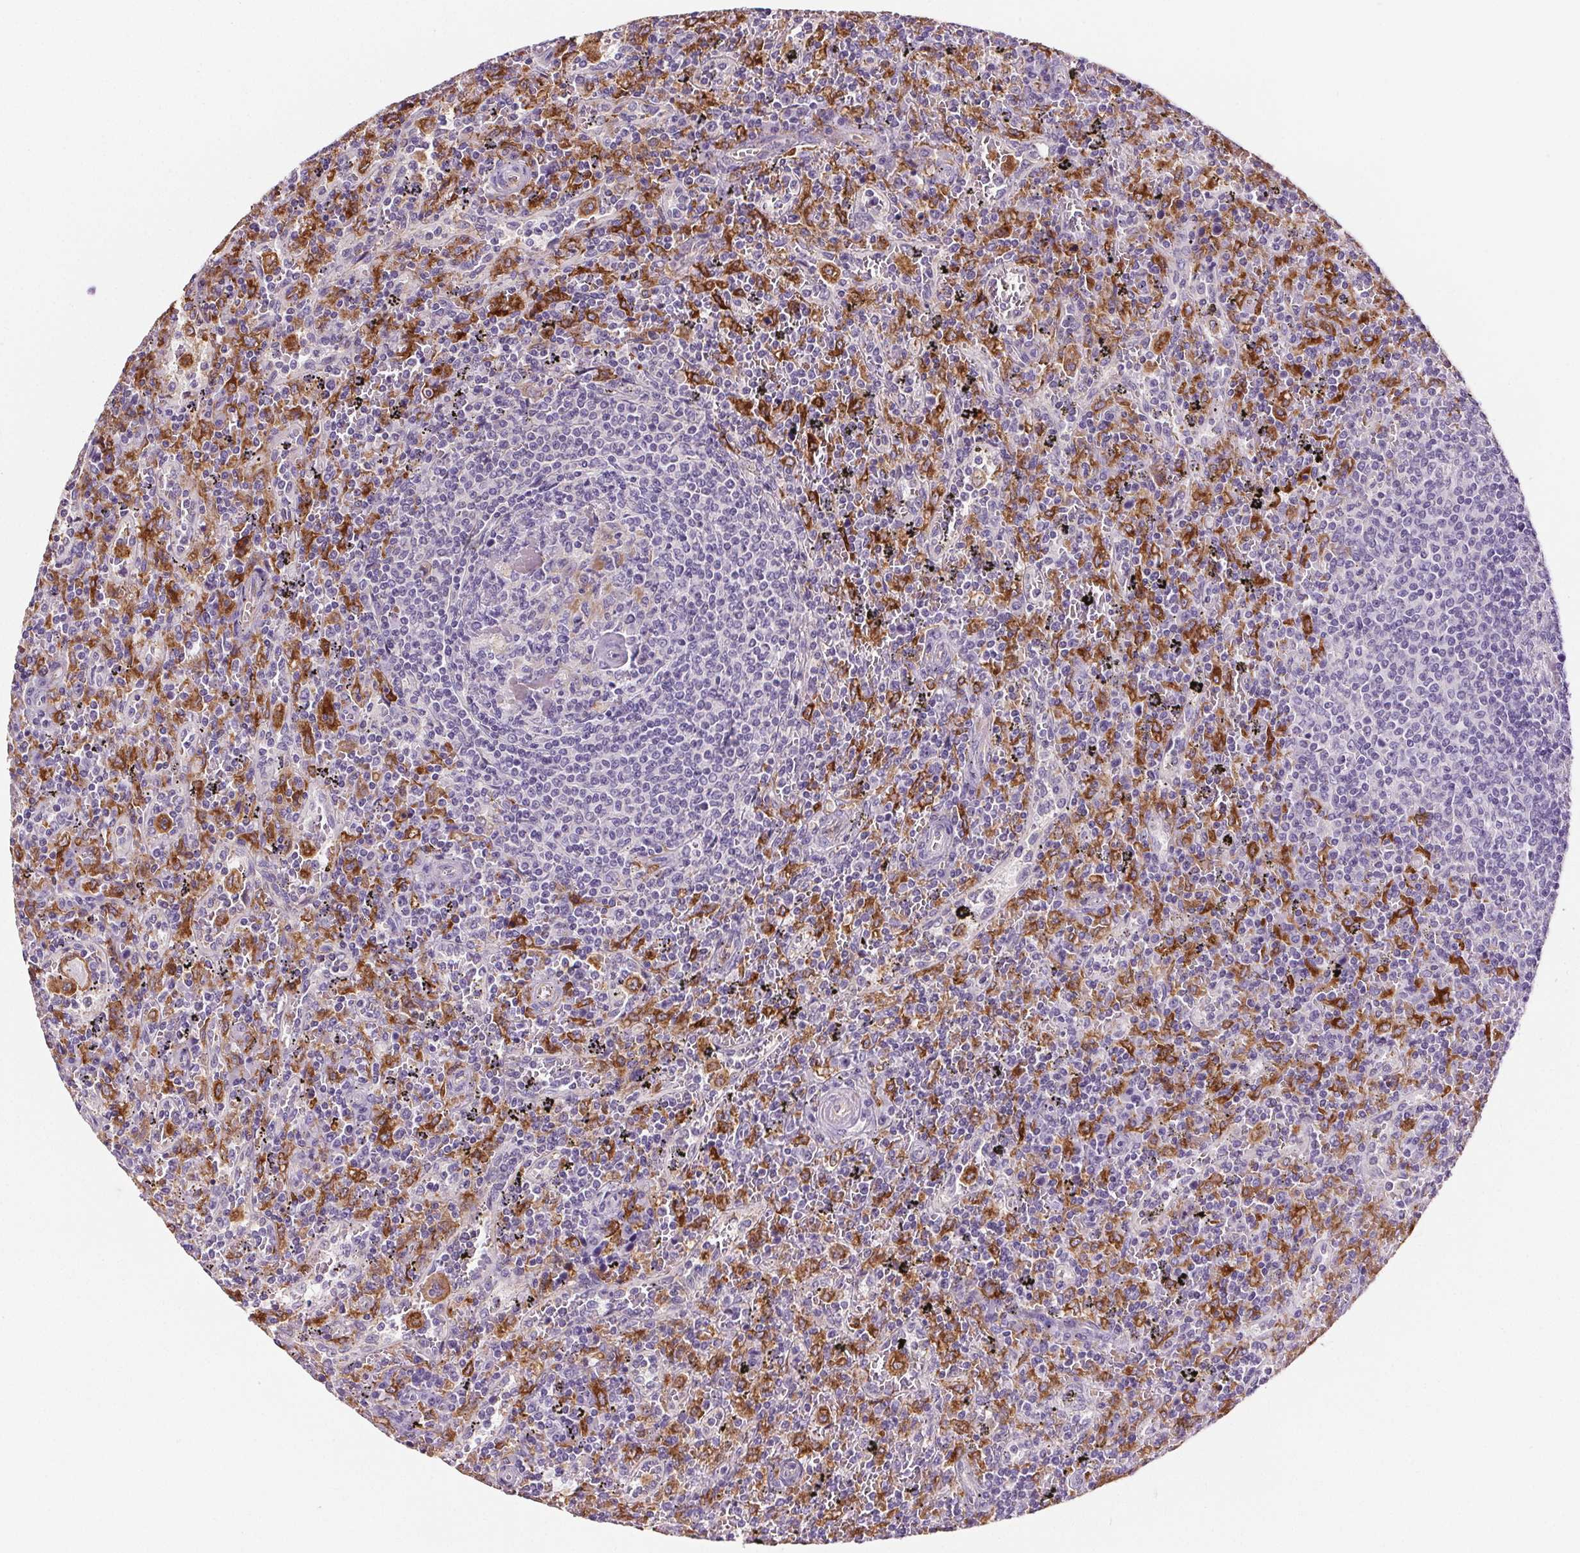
{"staining": {"intensity": "moderate", "quantity": "<25%", "location": "cytoplasmic/membranous"}, "tissue": "lymphoma", "cell_type": "Tumor cells", "image_type": "cancer", "snomed": [{"axis": "morphology", "description": "Malignant lymphoma, non-Hodgkin's type, Low grade"}, {"axis": "topography", "description": "Spleen"}], "caption": "Immunohistochemistry (IHC) photomicrograph of neoplastic tissue: human lymphoma stained using IHC displays low levels of moderate protein expression localized specifically in the cytoplasmic/membranous of tumor cells, appearing as a cytoplasmic/membranous brown color.", "gene": "CD5L", "patient": {"sex": "male", "age": 62}}